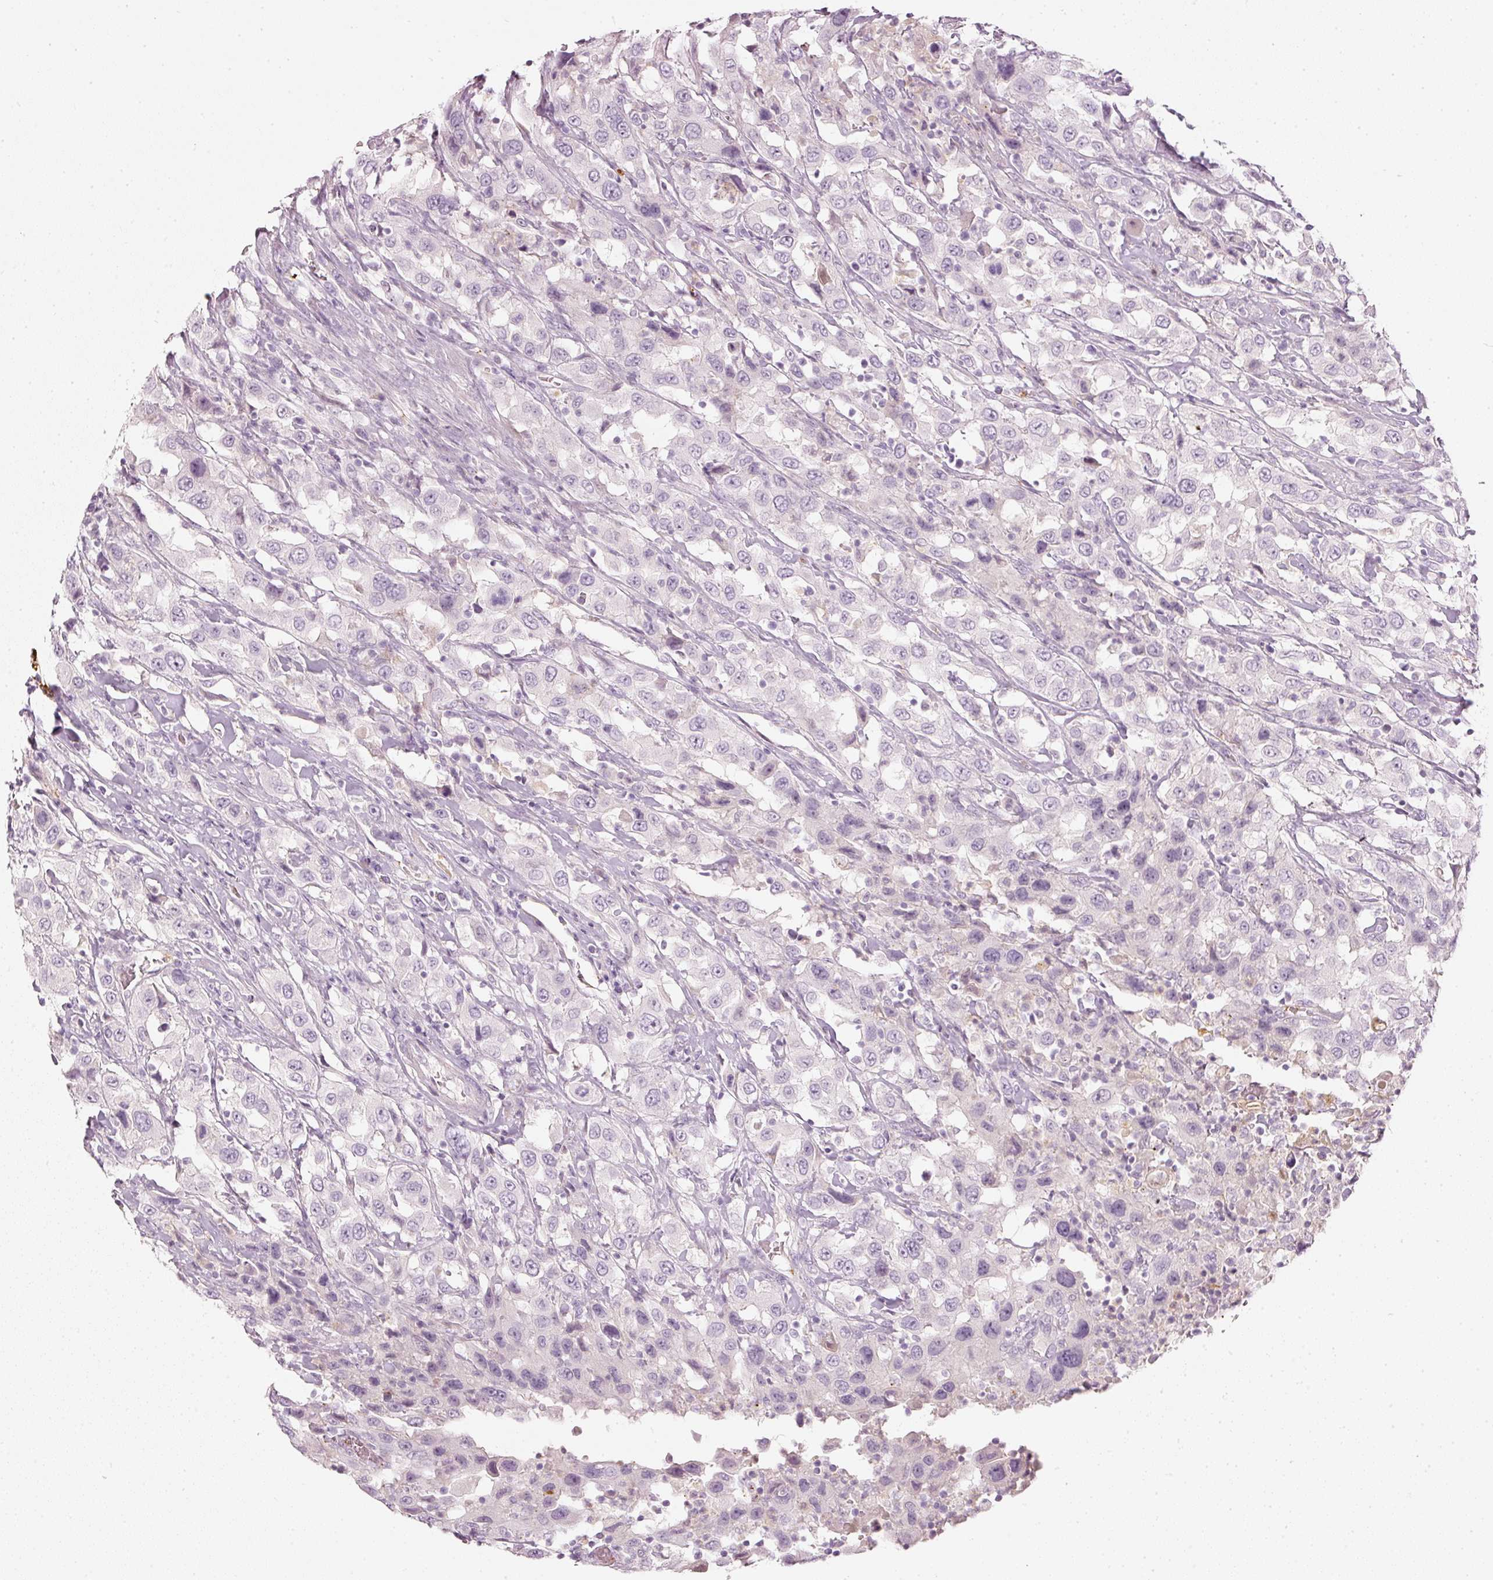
{"staining": {"intensity": "negative", "quantity": "none", "location": "none"}, "tissue": "urothelial cancer", "cell_type": "Tumor cells", "image_type": "cancer", "snomed": [{"axis": "morphology", "description": "Urothelial carcinoma, High grade"}, {"axis": "topography", "description": "Urinary bladder"}], "caption": "The micrograph exhibits no staining of tumor cells in urothelial cancer.", "gene": "LECT2", "patient": {"sex": "male", "age": 61}}